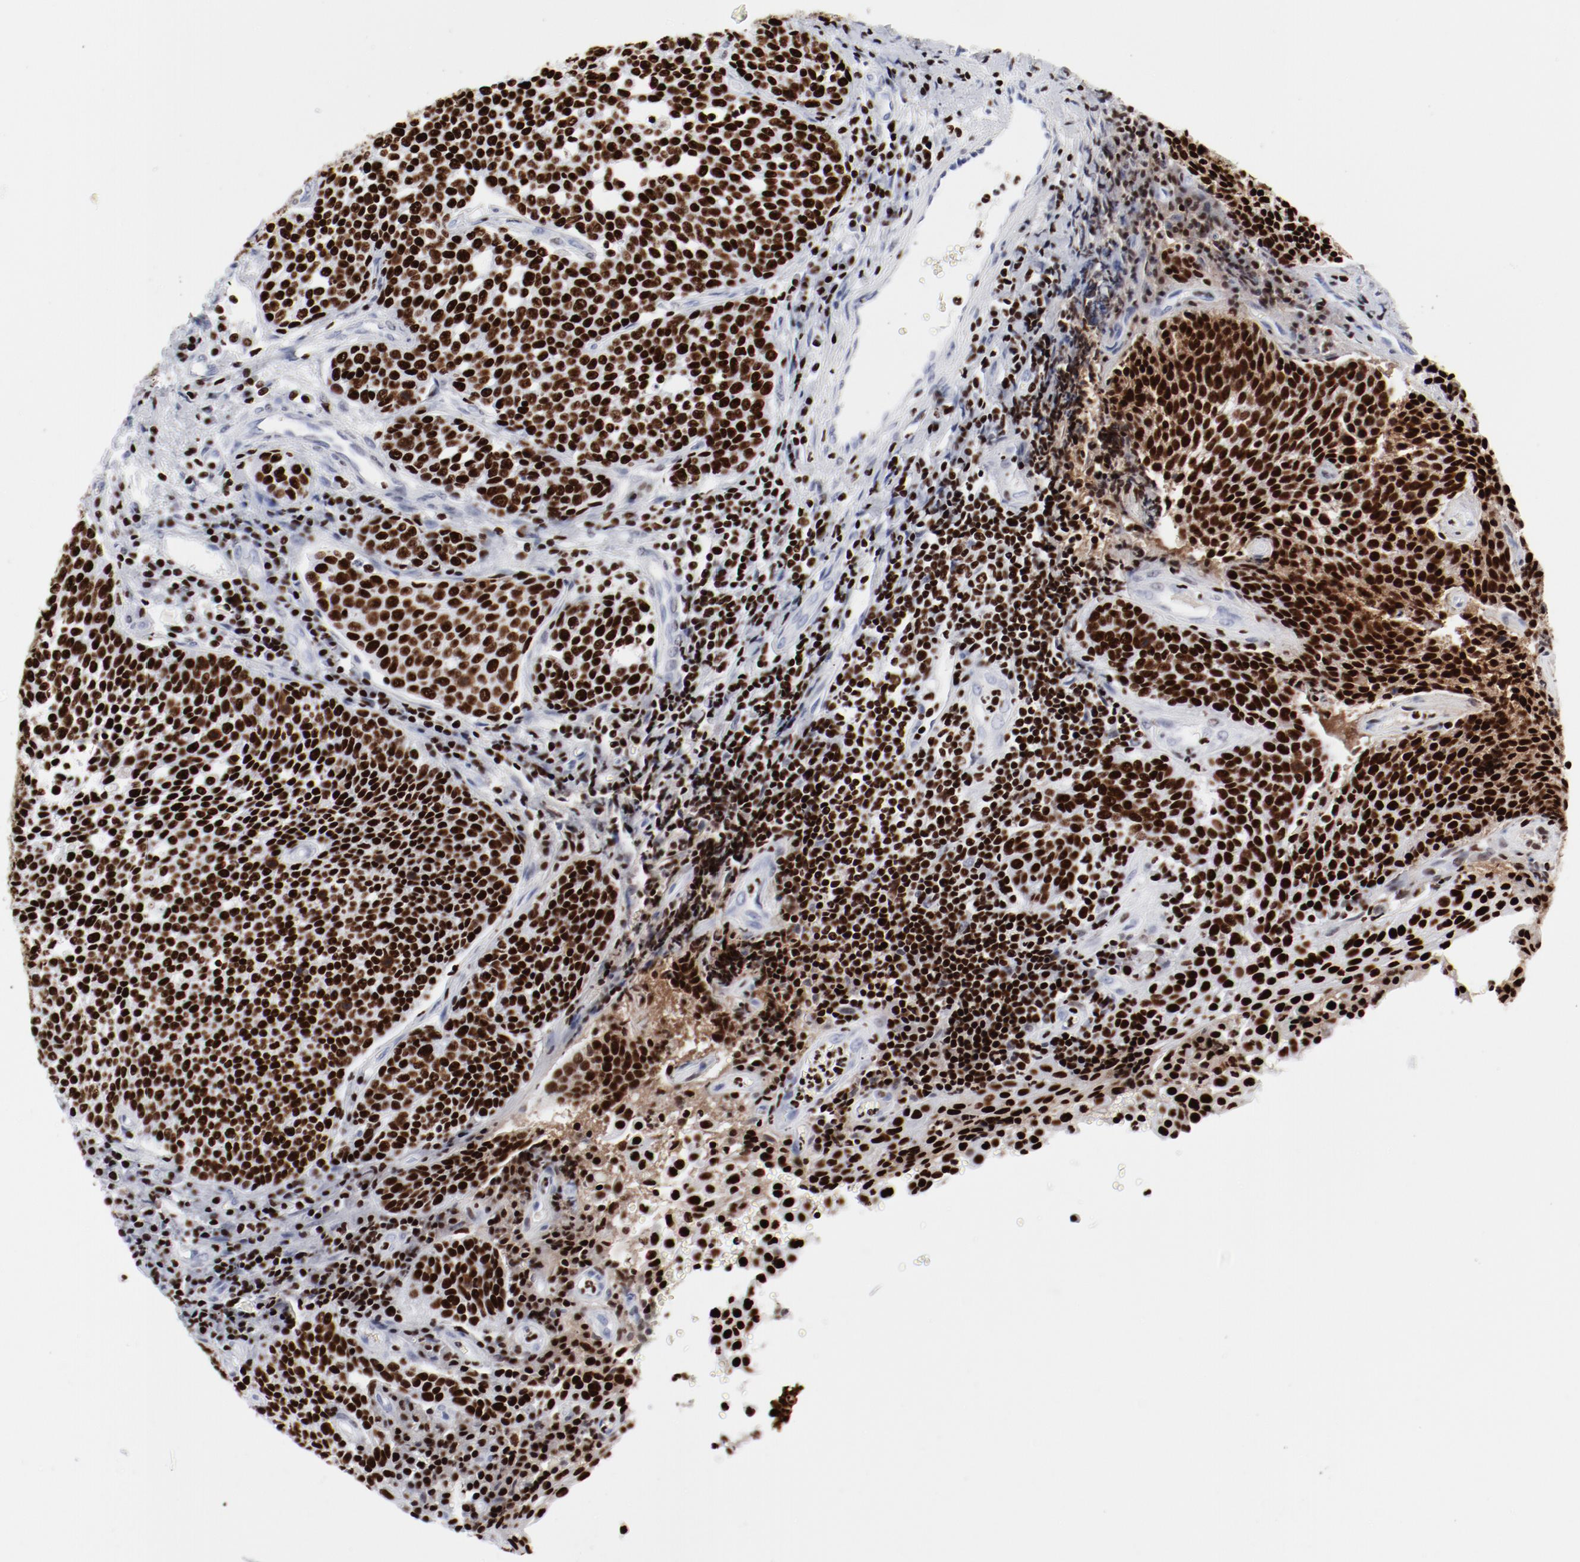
{"staining": {"intensity": "strong", "quantity": ">75%", "location": "nuclear"}, "tissue": "cervical cancer", "cell_type": "Tumor cells", "image_type": "cancer", "snomed": [{"axis": "morphology", "description": "Squamous cell carcinoma, NOS"}, {"axis": "topography", "description": "Cervix"}], "caption": "Squamous cell carcinoma (cervical) stained with DAB immunohistochemistry (IHC) demonstrates high levels of strong nuclear positivity in about >75% of tumor cells. The staining was performed using DAB, with brown indicating positive protein expression. Nuclei are stained blue with hematoxylin.", "gene": "SMARCC2", "patient": {"sex": "female", "age": 34}}